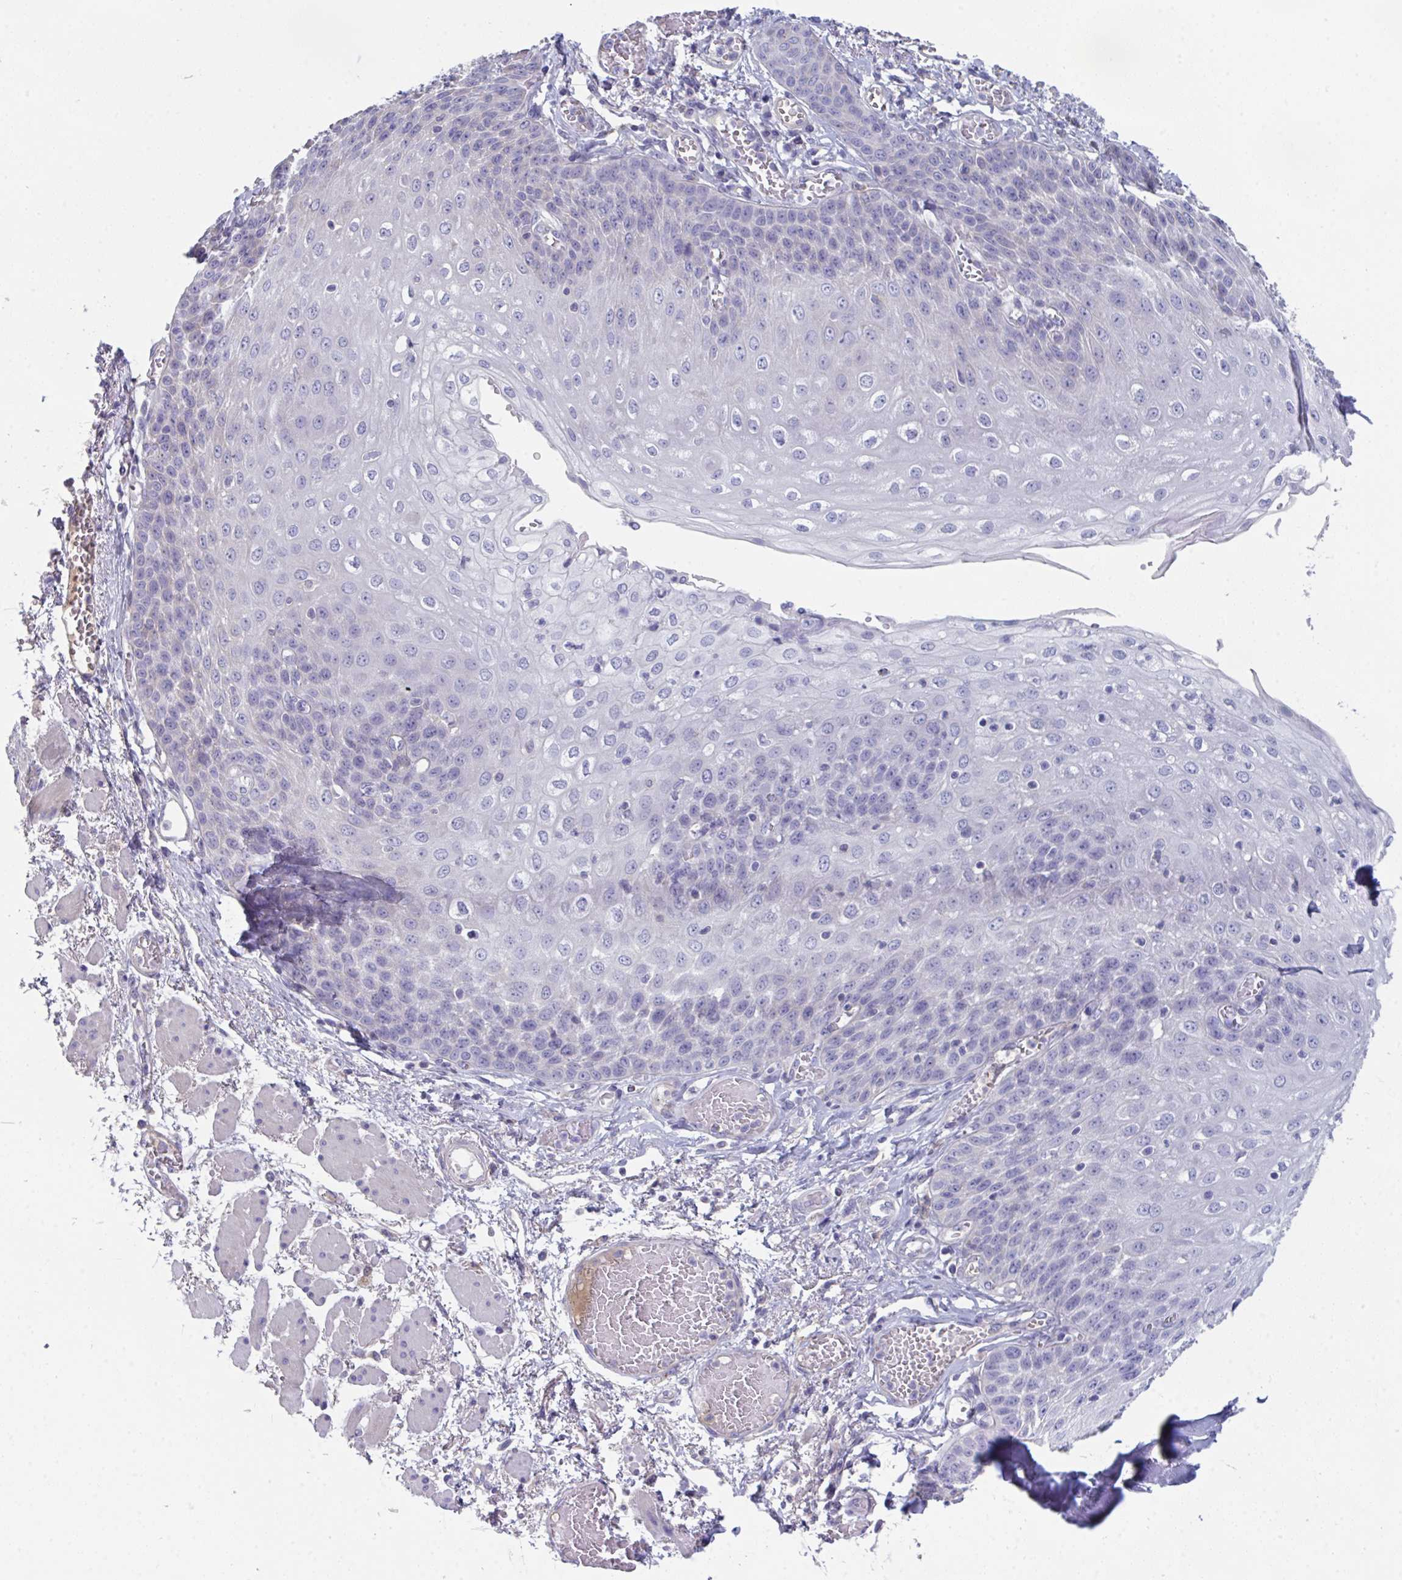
{"staining": {"intensity": "negative", "quantity": "none", "location": "none"}, "tissue": "esophagus", "cell_type": "Squamous epithelial cells", "image_type": "normal", "snomed": [{"axis": "morphology", "description": "Normal tissue, NOS"}, {"axis": "morphology", "description": "Adenocarcinoma, NOS"}, {"axis": "topography", "description": "Esophagus"}], "caption": "Human esophagus stained for a protein using immunohistochemistry shows no positivity in squamous epithelial cells.", "gene": "HGFAC", "patient": {"sex": "male", "age": 81}}